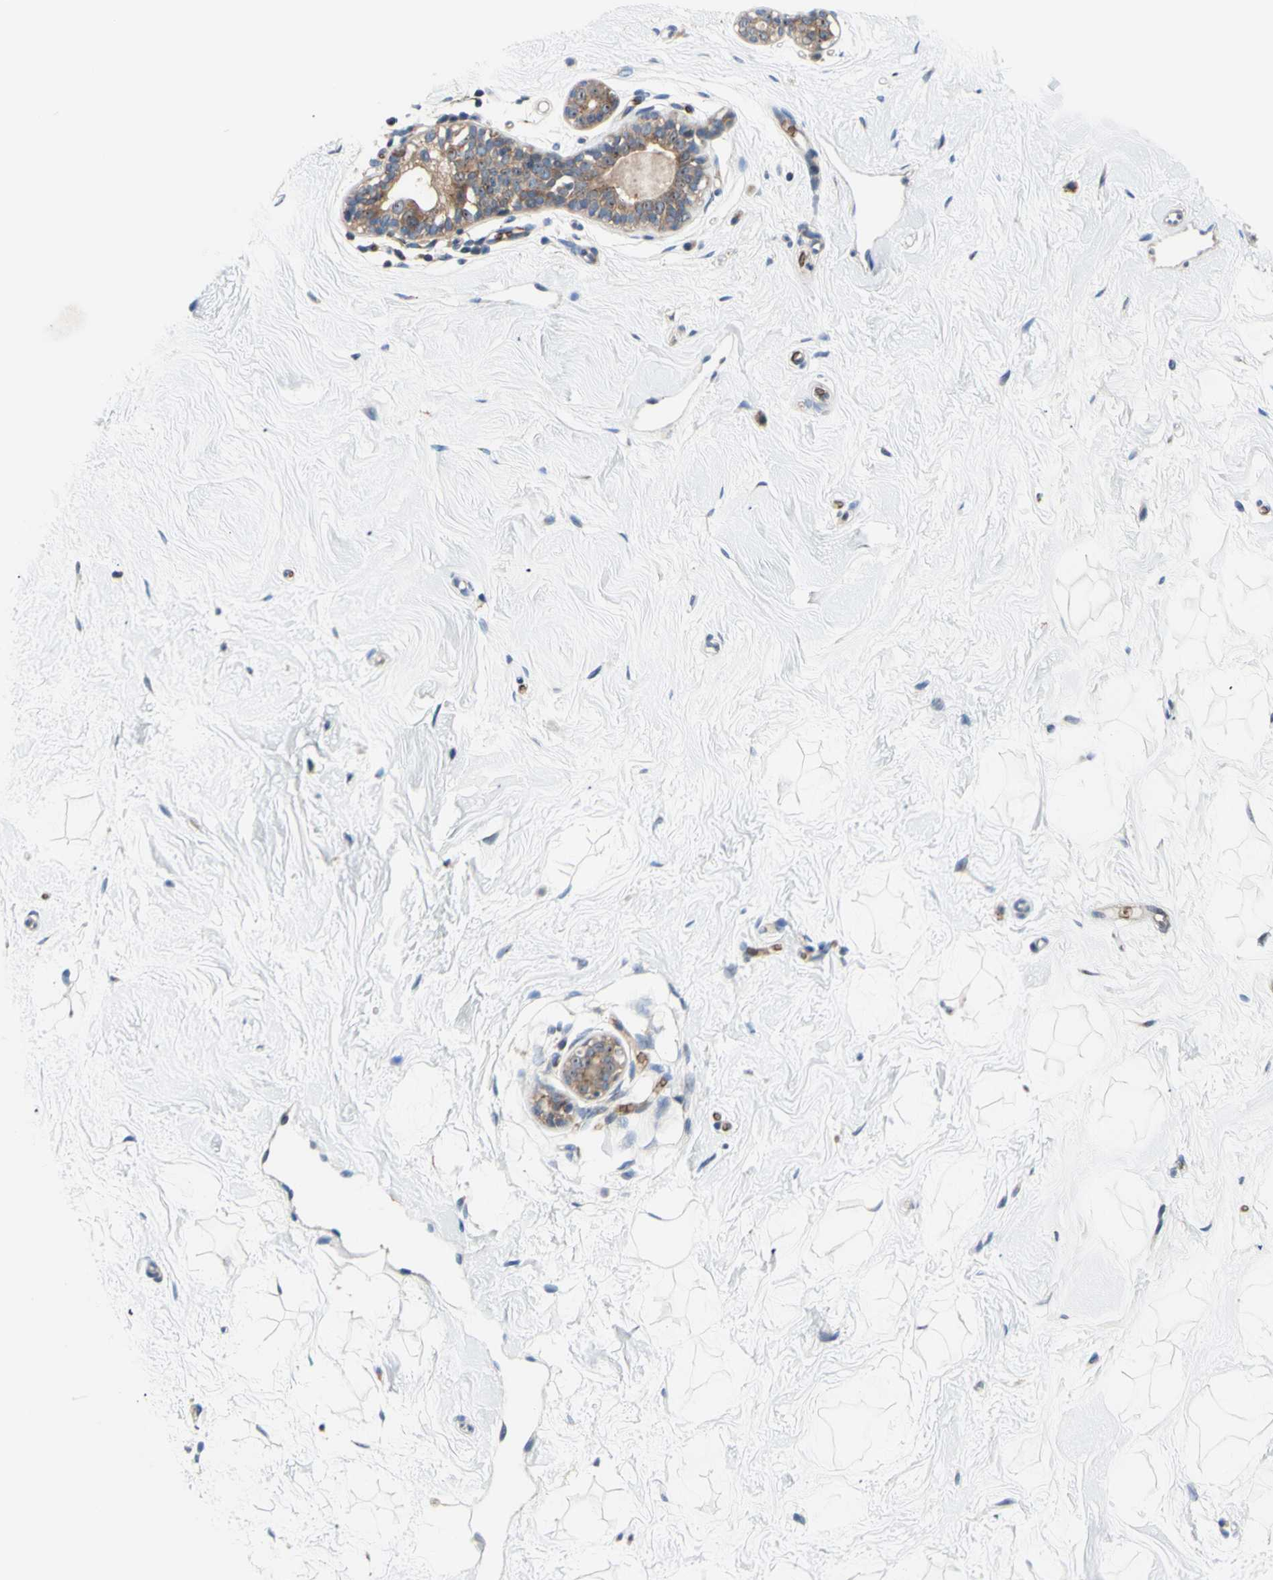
{"staining": {"intensity": "negative", "quantity": "none", "location": "none"}, "tissue": "breast", "cell_type": "Adipocytes", "image_type": "normal", "snomed": [{"axis": "morphology", "description": "Normal tissue, NOS"}, {"axis": "topography", "description": "Breast"}], "caption": "IHC image of unremarkable breast stained for a protein (brown), which reveals no positivity in adipocytes.", "gene": "USP9X", "patient": {"sex": "female", "age": 23}}